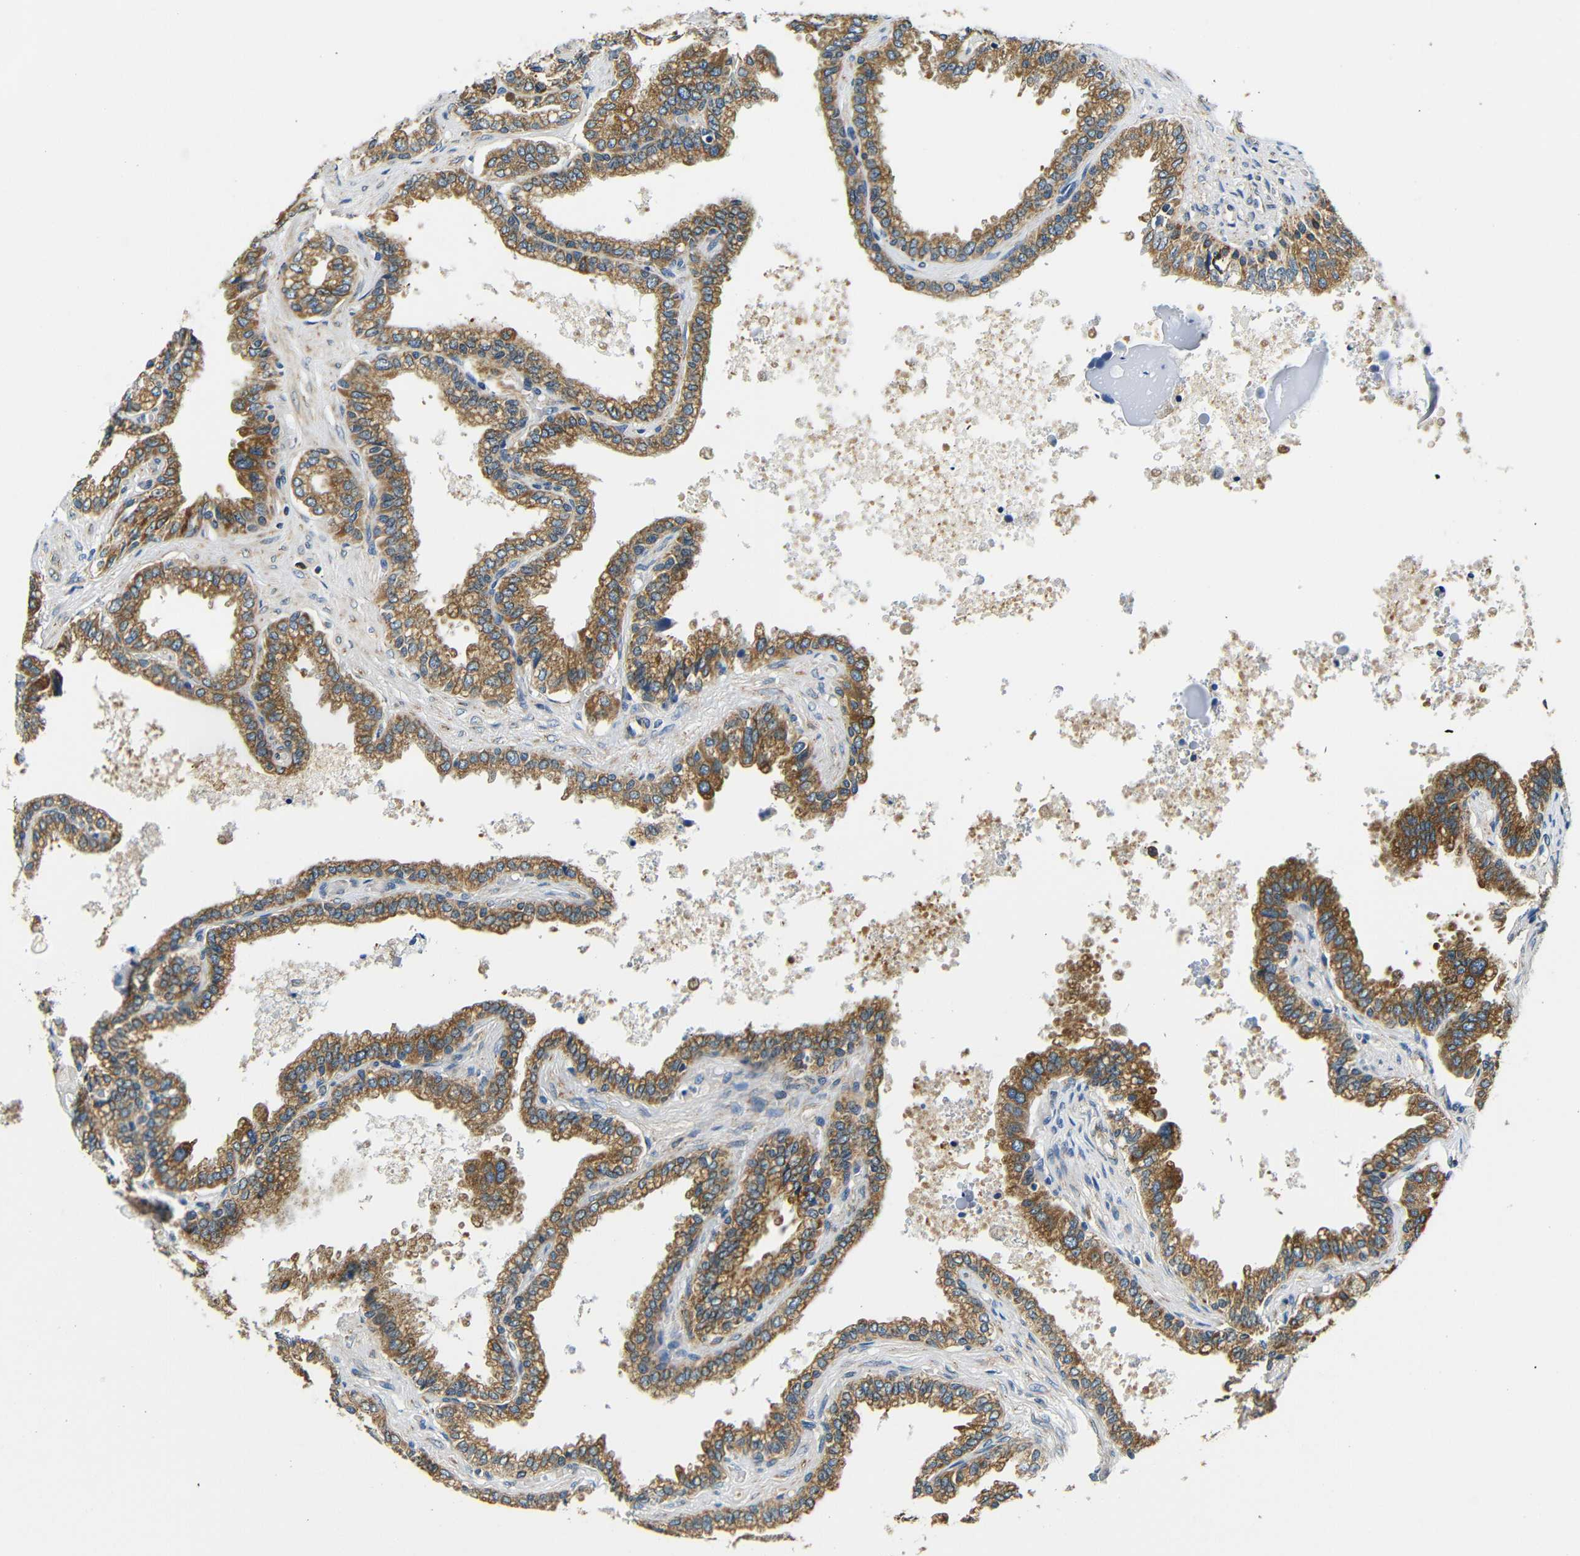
{"staining": {"intensity": "moderate", "quantity": ">75%", "location": "cytoplasmic/membranous"}, "tissue": "seminal vesicle", "cell_type": "Glandular cells", "image_type": "normal", "snomed": [{"axis": "morphology", "description": "Normal tissue, NOS"}, {"axis": "topography", "description": "Seminal veicle"}], "caption": "This photomicrograph shows benign seminal vesicle stained with immunohistochemistry (IHC) to label a protein in brown. The cytoplasmic/membranous of glandular cells show moderate positivity for the protein. Nuclei are counter-stained blue.", "gene": "VAPB", "patient": {"sex": "male", "age": 46}}